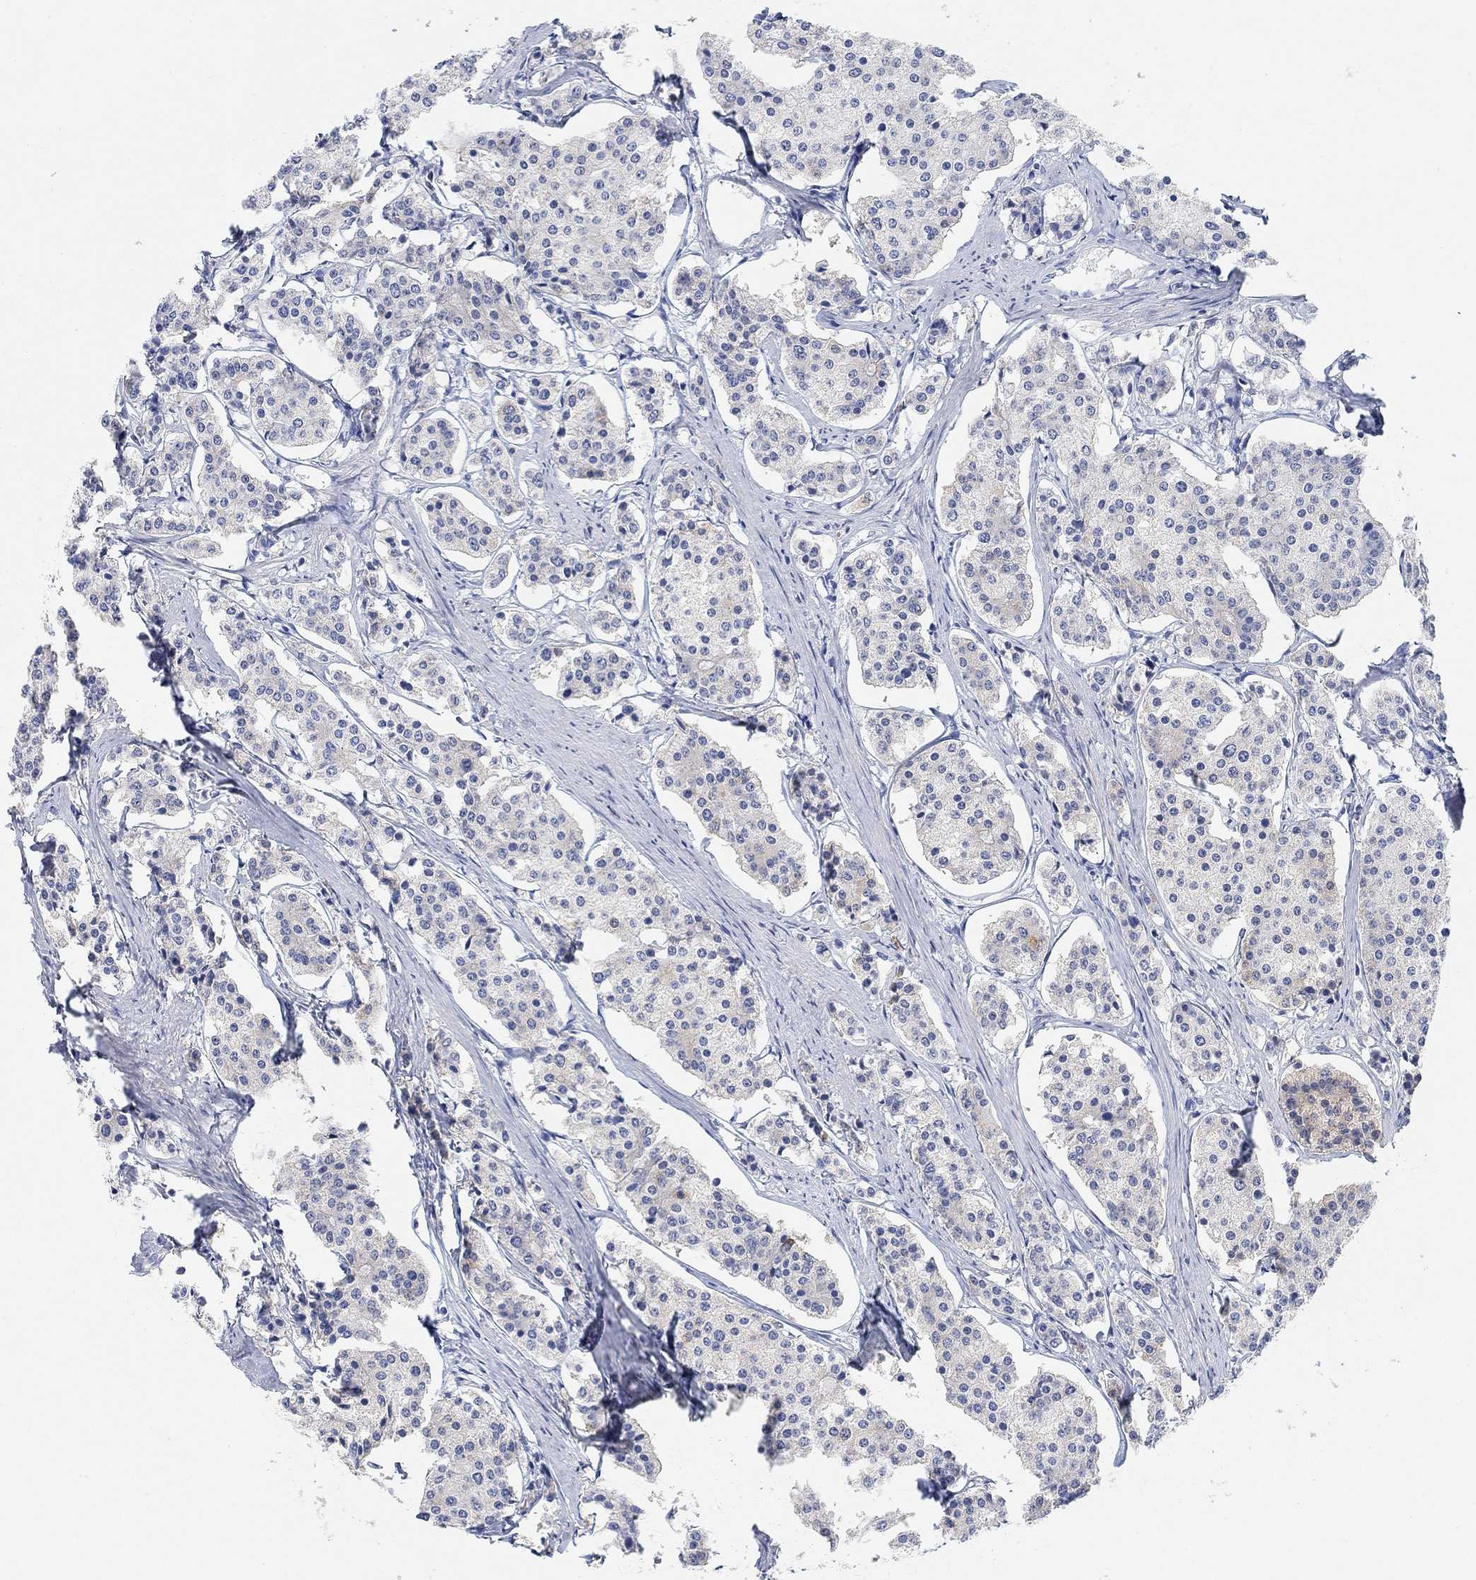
{"staining": {"intensity": "negative", "quantity": "none", "location": "none"}, "tissue": "carcinoid", "cell_type": "Tumor cells", "image_type": "cancer", "snomed": [{"axis": "morphology", "description": "Carcinoid, malignant, NOS"}, {"axis": "topography", "description": "Small intestine"}], "caption": "High power microscopy image of an IHC image of malignant carcinoid, revealing no significant expression in tumor cells. (DAB immunohistochemistry (IHC), high magnification).", "gene": "VAT1L", "patient": {"sex": "female", "age": 65}}